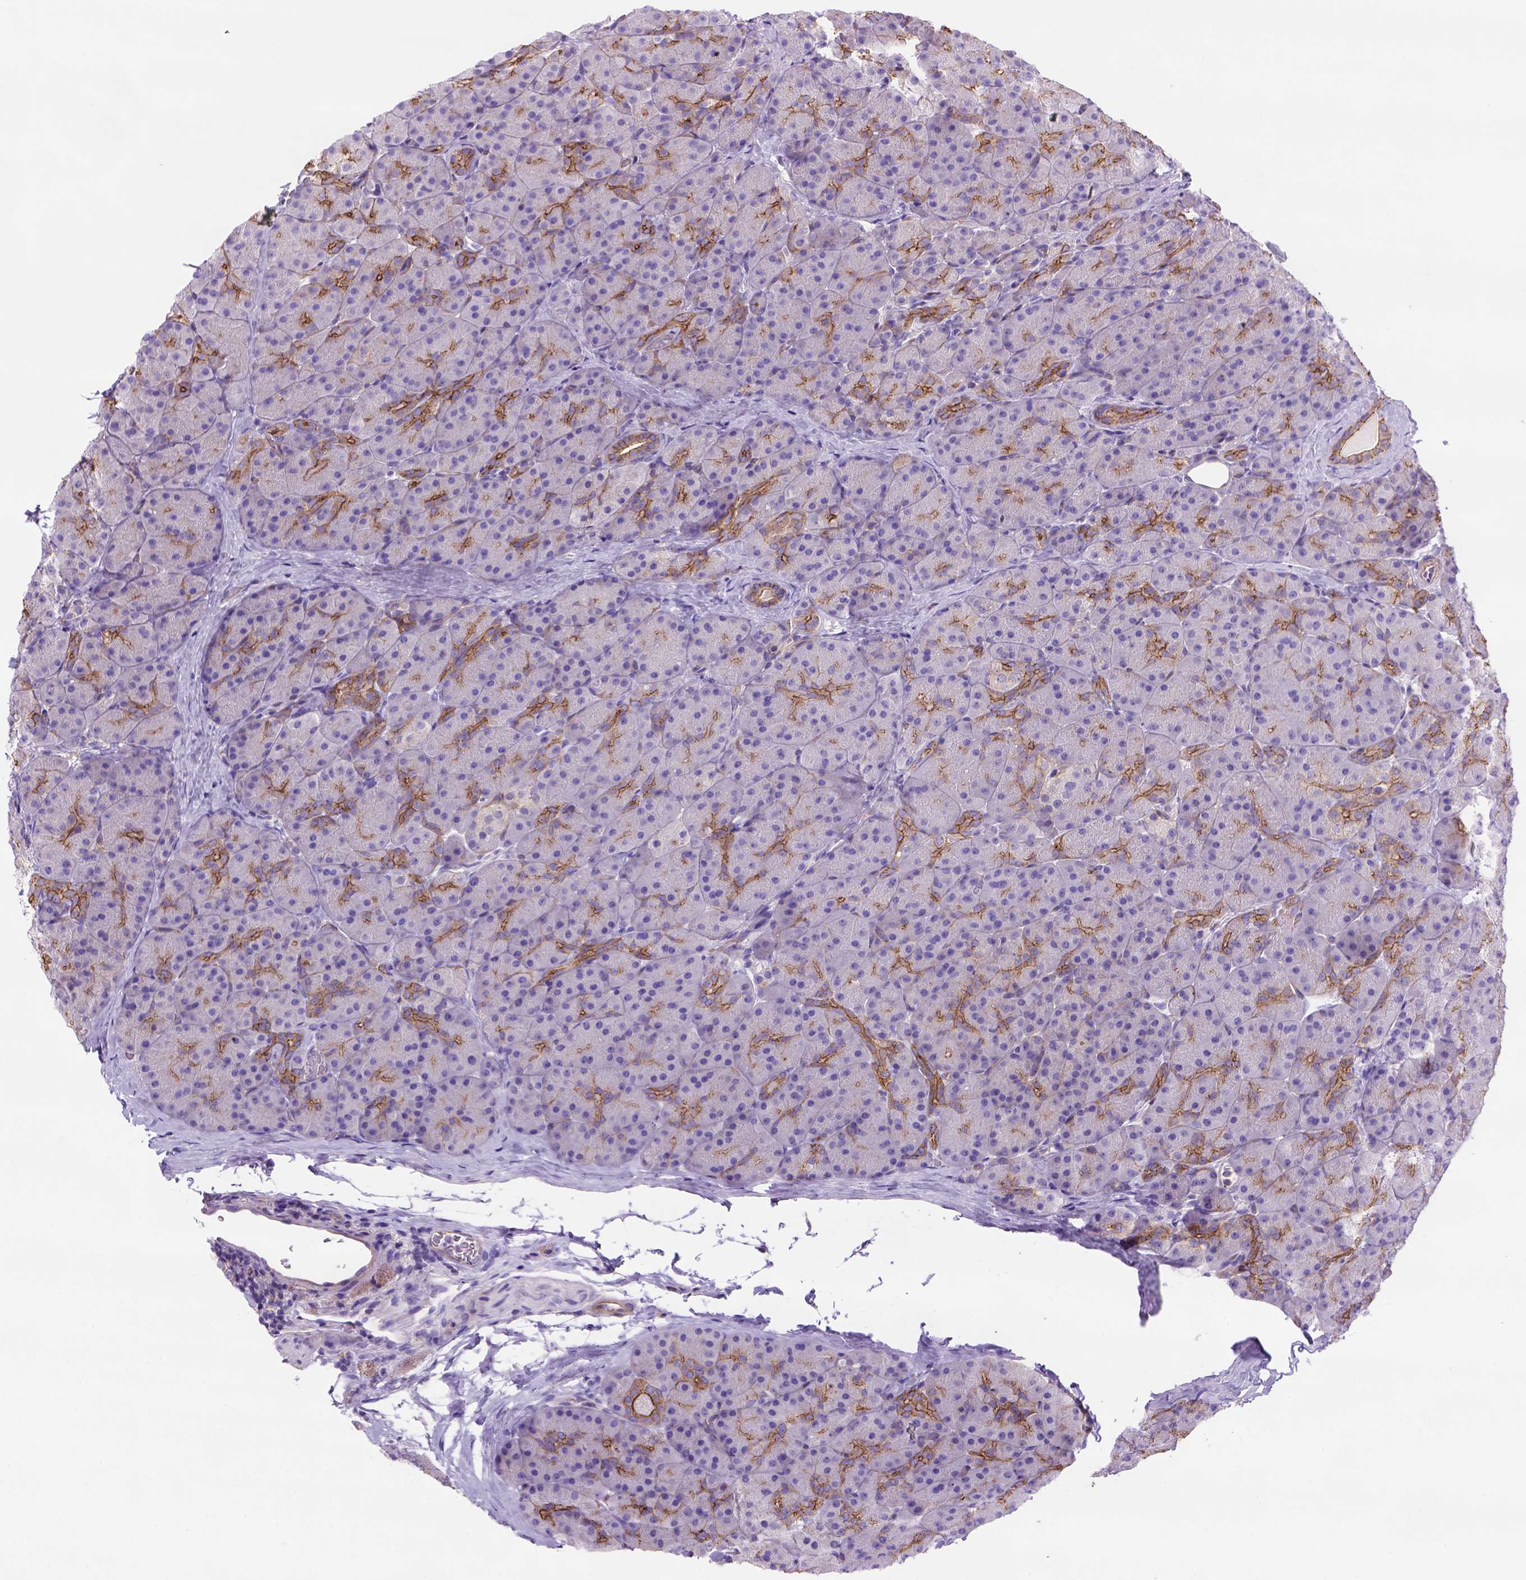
{"staining": {"intensity": "strong", "quantity": "<25%", "location": "cytoplasmic/membranous"}, "tissue": "pancreas", "cell_type": "Exocrine glandular cells", "image_type": "normal", "snomed": [{"axis": "morphology", "description": "Normal tissue, NOS"}, {"axis": "topography", "description": "Pancreas"}], "caption": "This is a photomicrograph of immunohistochemistry staining of normal pancreas, which shows strong positivity in the cytoplasmic/membranous of exocrine glandular cells.", "gene": "PEX12", "patient": {"sex": "male", "age": 57}}